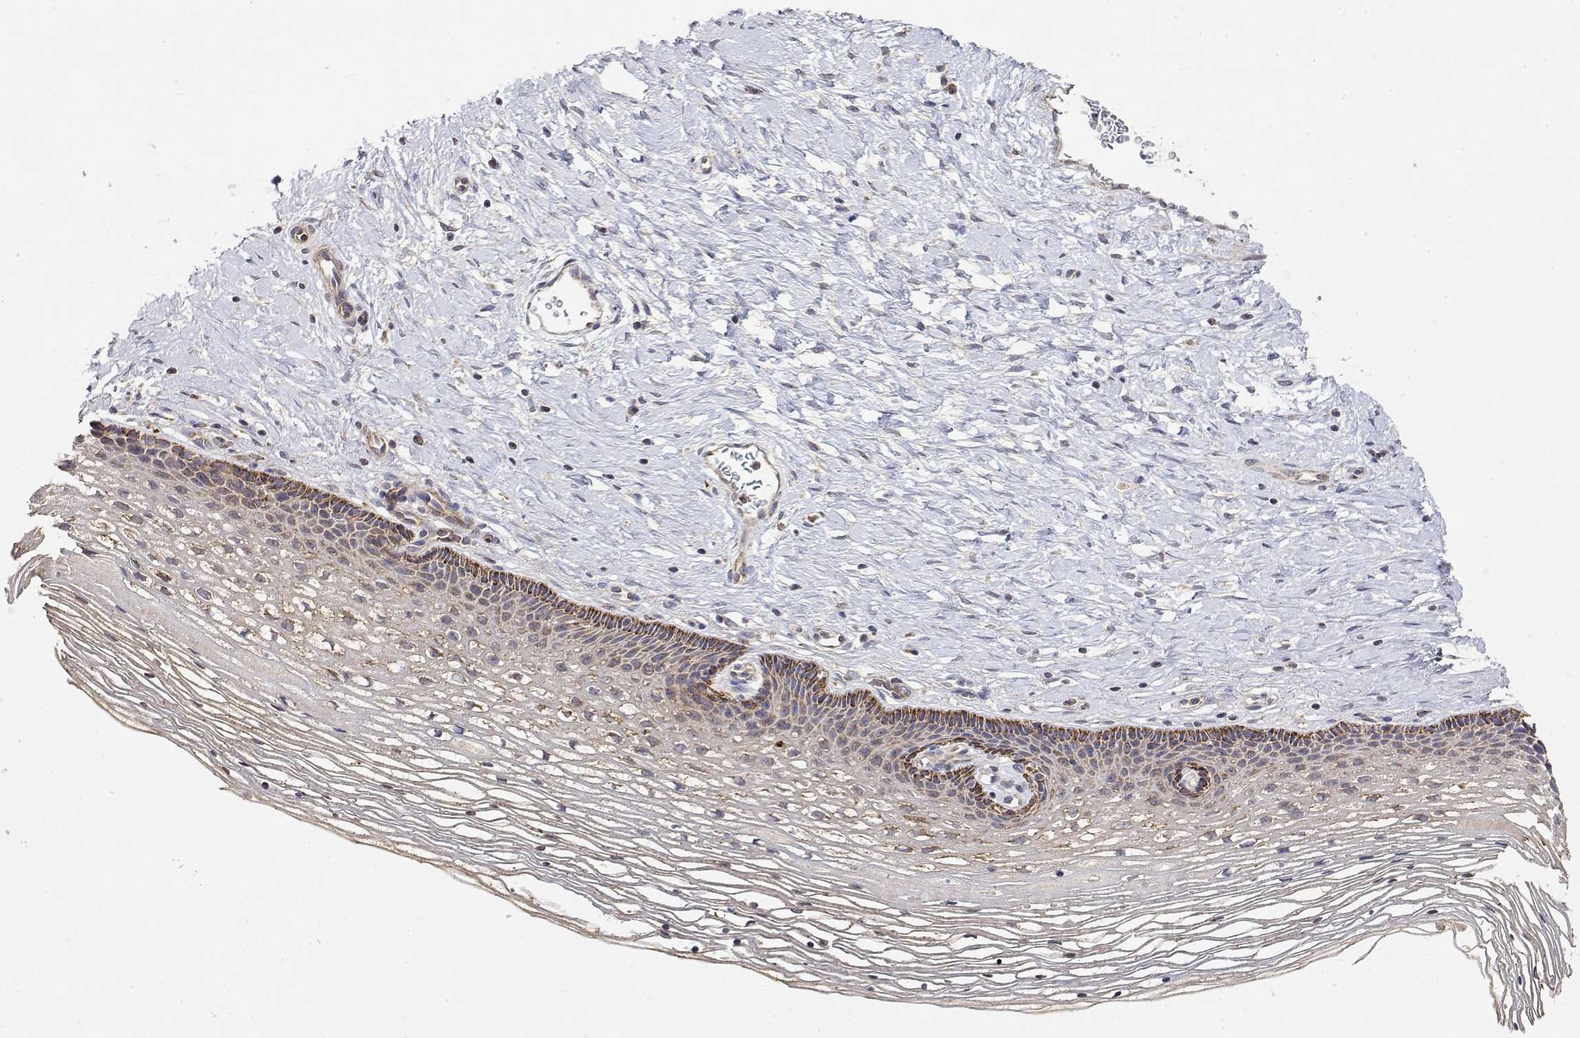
{"staining": {"intensity": "negative", "quantity": "none", "location": "none"}, "tissue": "cervix", "cell_type": "Glandular cells", "image_type": "normal", "snomed": [{"axis": "morphology", "description": "Normal tissue, NOS"}, {"axis": "topography", "description": "Cervix"}], "caption": "IHC image of benign cervix: human cervix stained with DAB (3,3'-diaminobenzidine) demonstrates no significant protein positivity in glandular cells. Nuclei are stained in blue.", "gene": "LONRF3", "patient": {"sex": "female", "age": 34}}